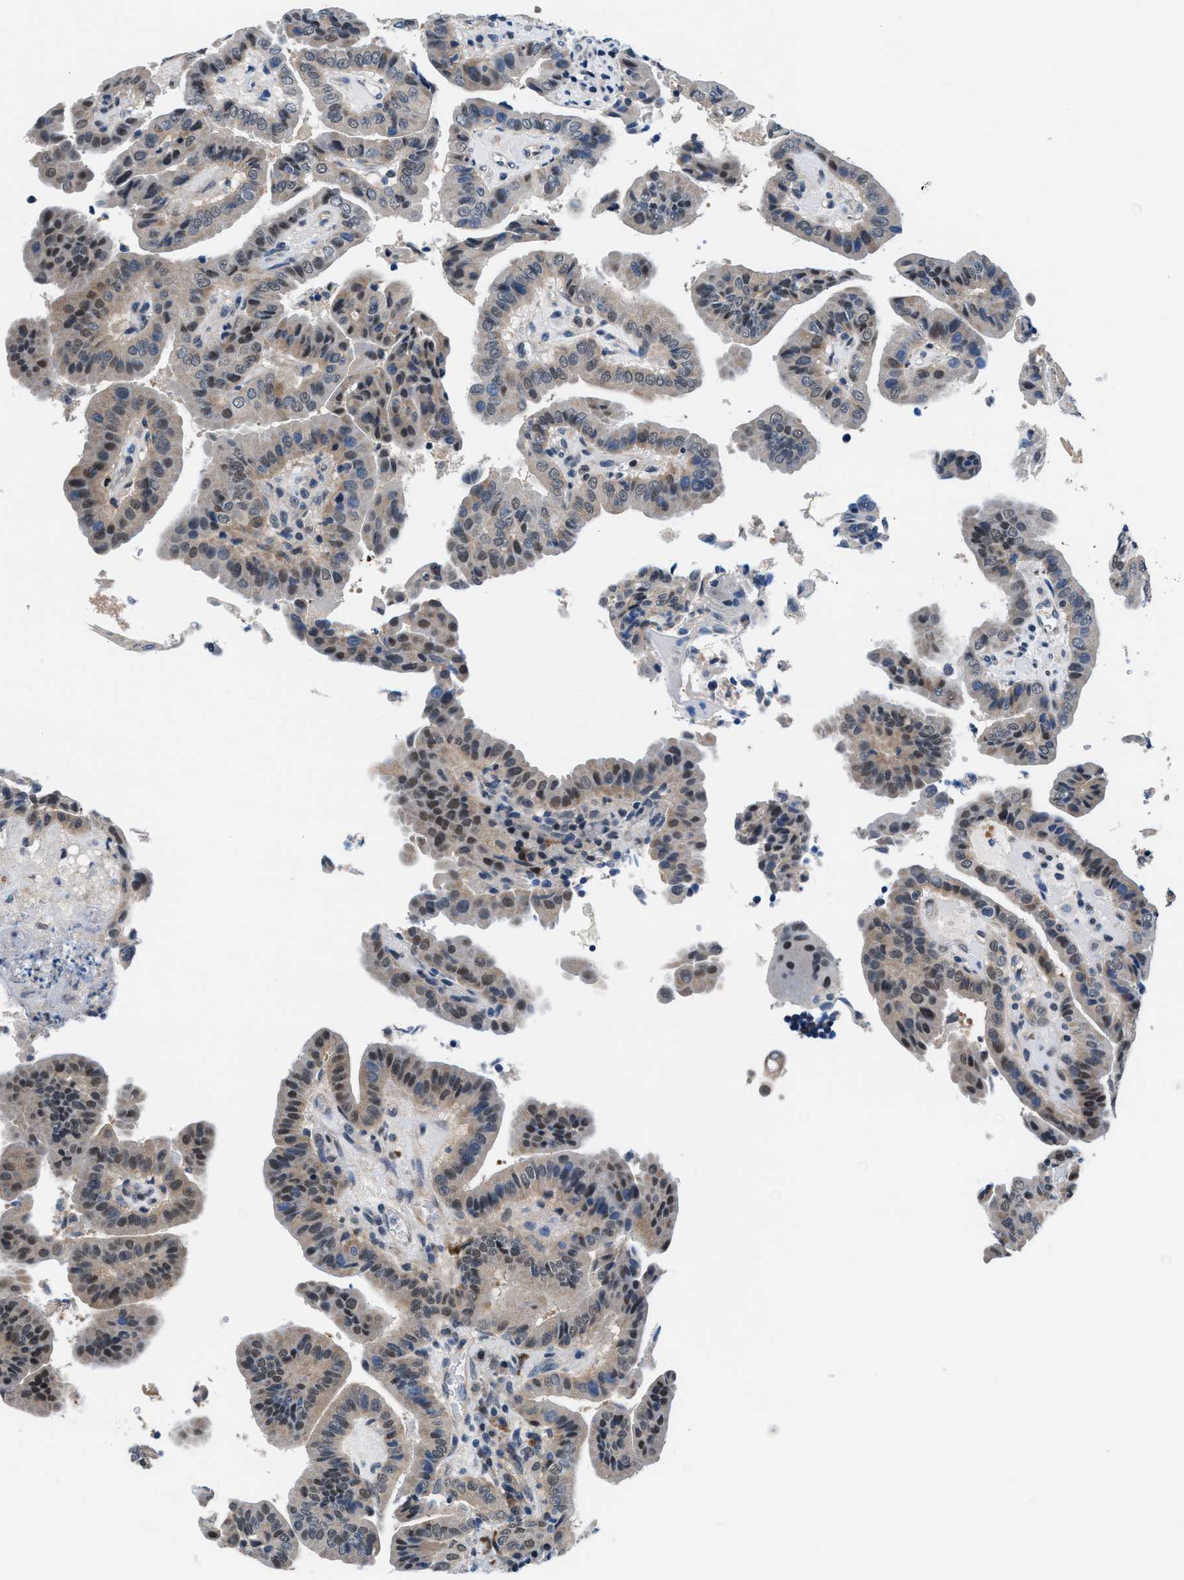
{"staining": {"intensity": "weak", "quantity": "<25%", "location": "cytoplasmic/membranous"}, "tissue": "thyroid cancer", "cell_type": "Tumor cells", "image_type": "cancer", "snomed": [{"axis": "morphology", "description": "Papillary adenocarcinoma, NOS"}, {"axis": "topography", "description": "Thyroid gland"}], "caption": "There is no significant positivity in tumor cells of thyroid cancer (papillary adenocarcinoma).", "gene": "PRPSAP2", "patient": {"sex": "male", "age": 33}}